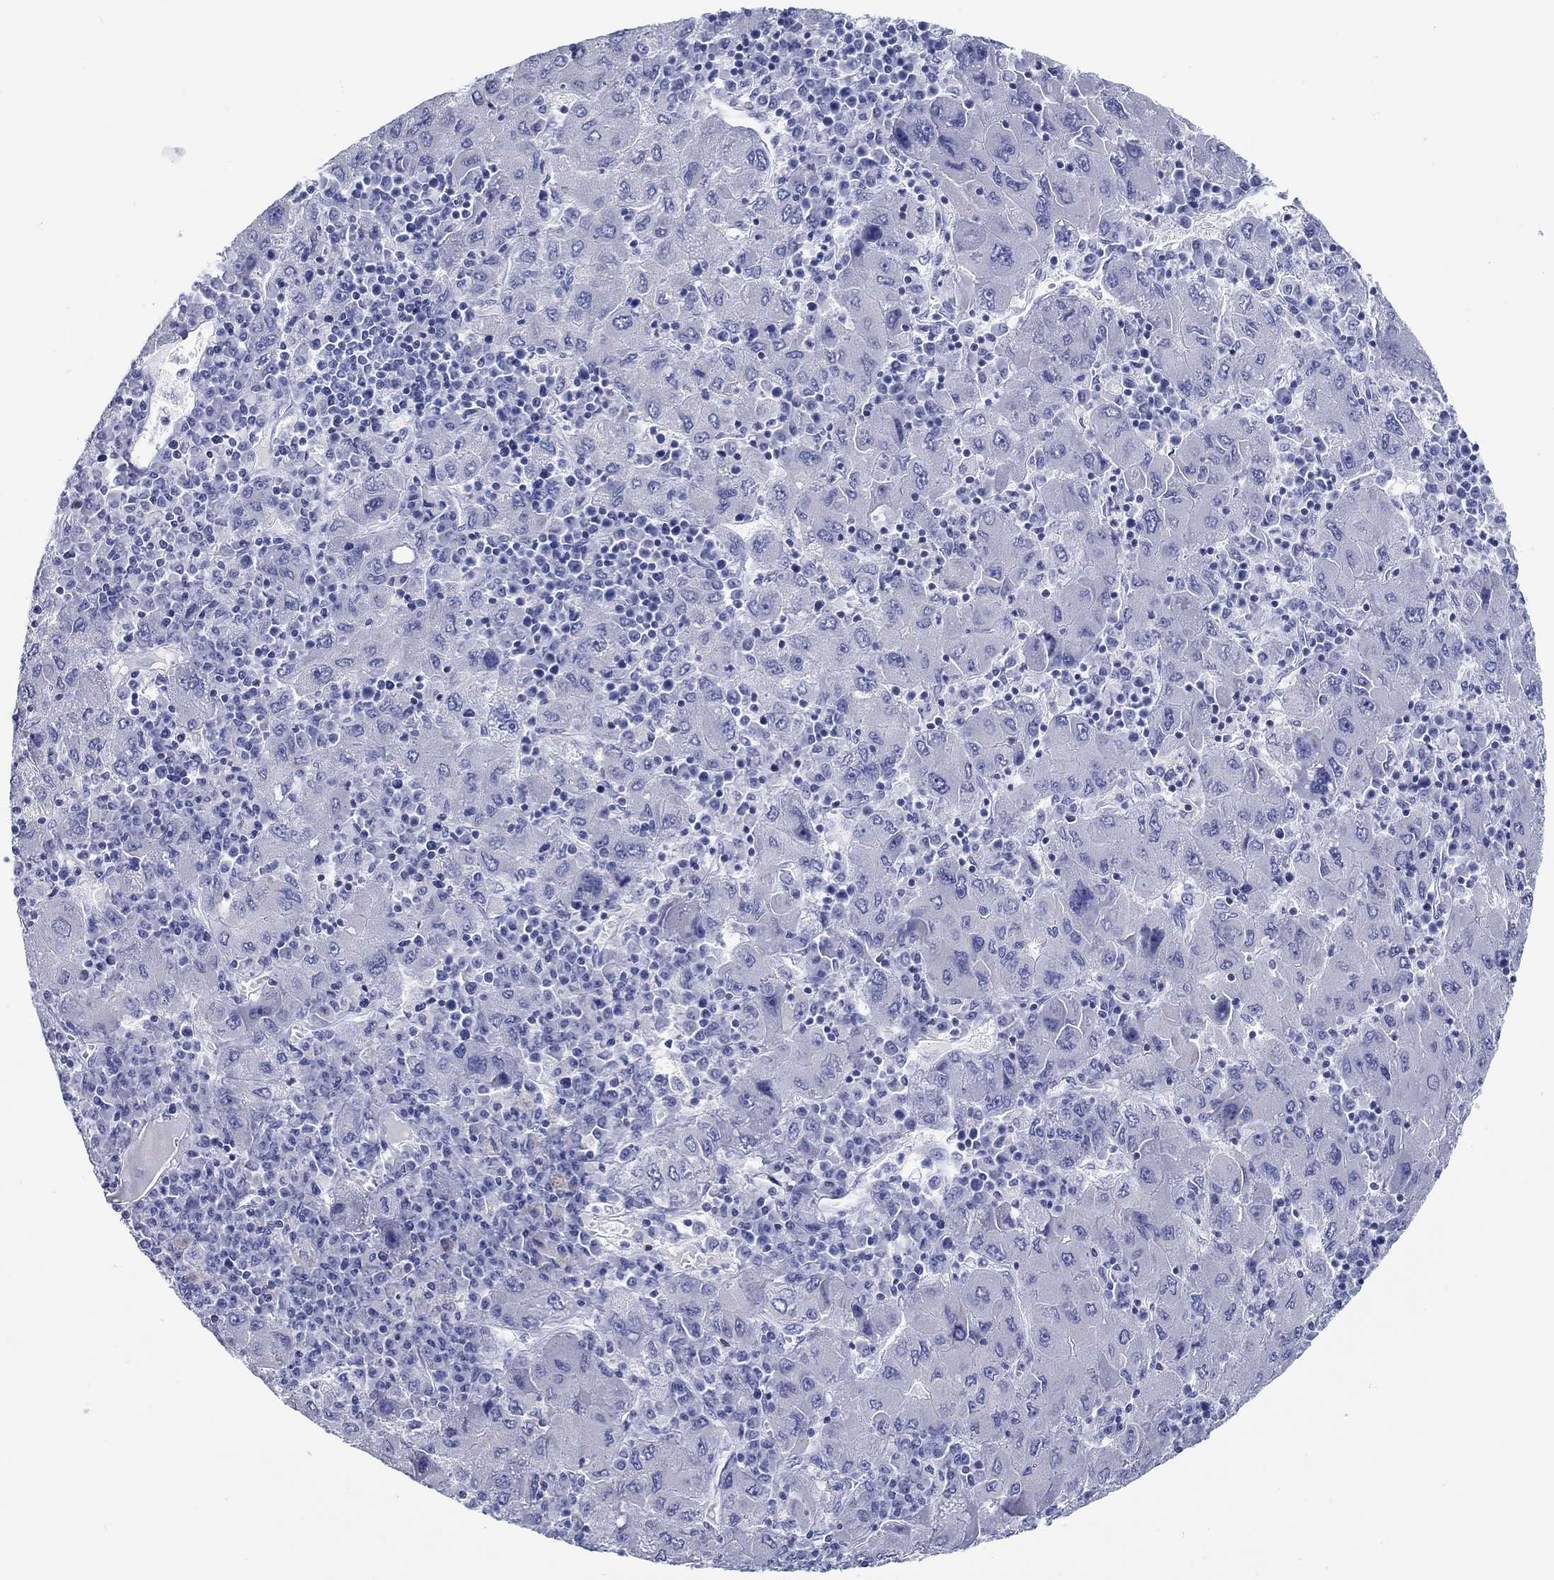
{"staining": {"intensity": "negative", "quantity": "none", "location": "none"}, "tissue": "liver cancer", "cell_type": "Tumor cells", "image_type": "cancer", "snomed": [{"axis": "morphology", "description": "Carcinoma, Hepatocellular, NOS"}, {"axis": "topography", "description": "Liver"}], "caption": "Image shows no significant protein expression in tumor cells of liver hepatocellular carcinoma.", "gene": "FBXO2", "patient": {"sex": "male", "age": 75}}